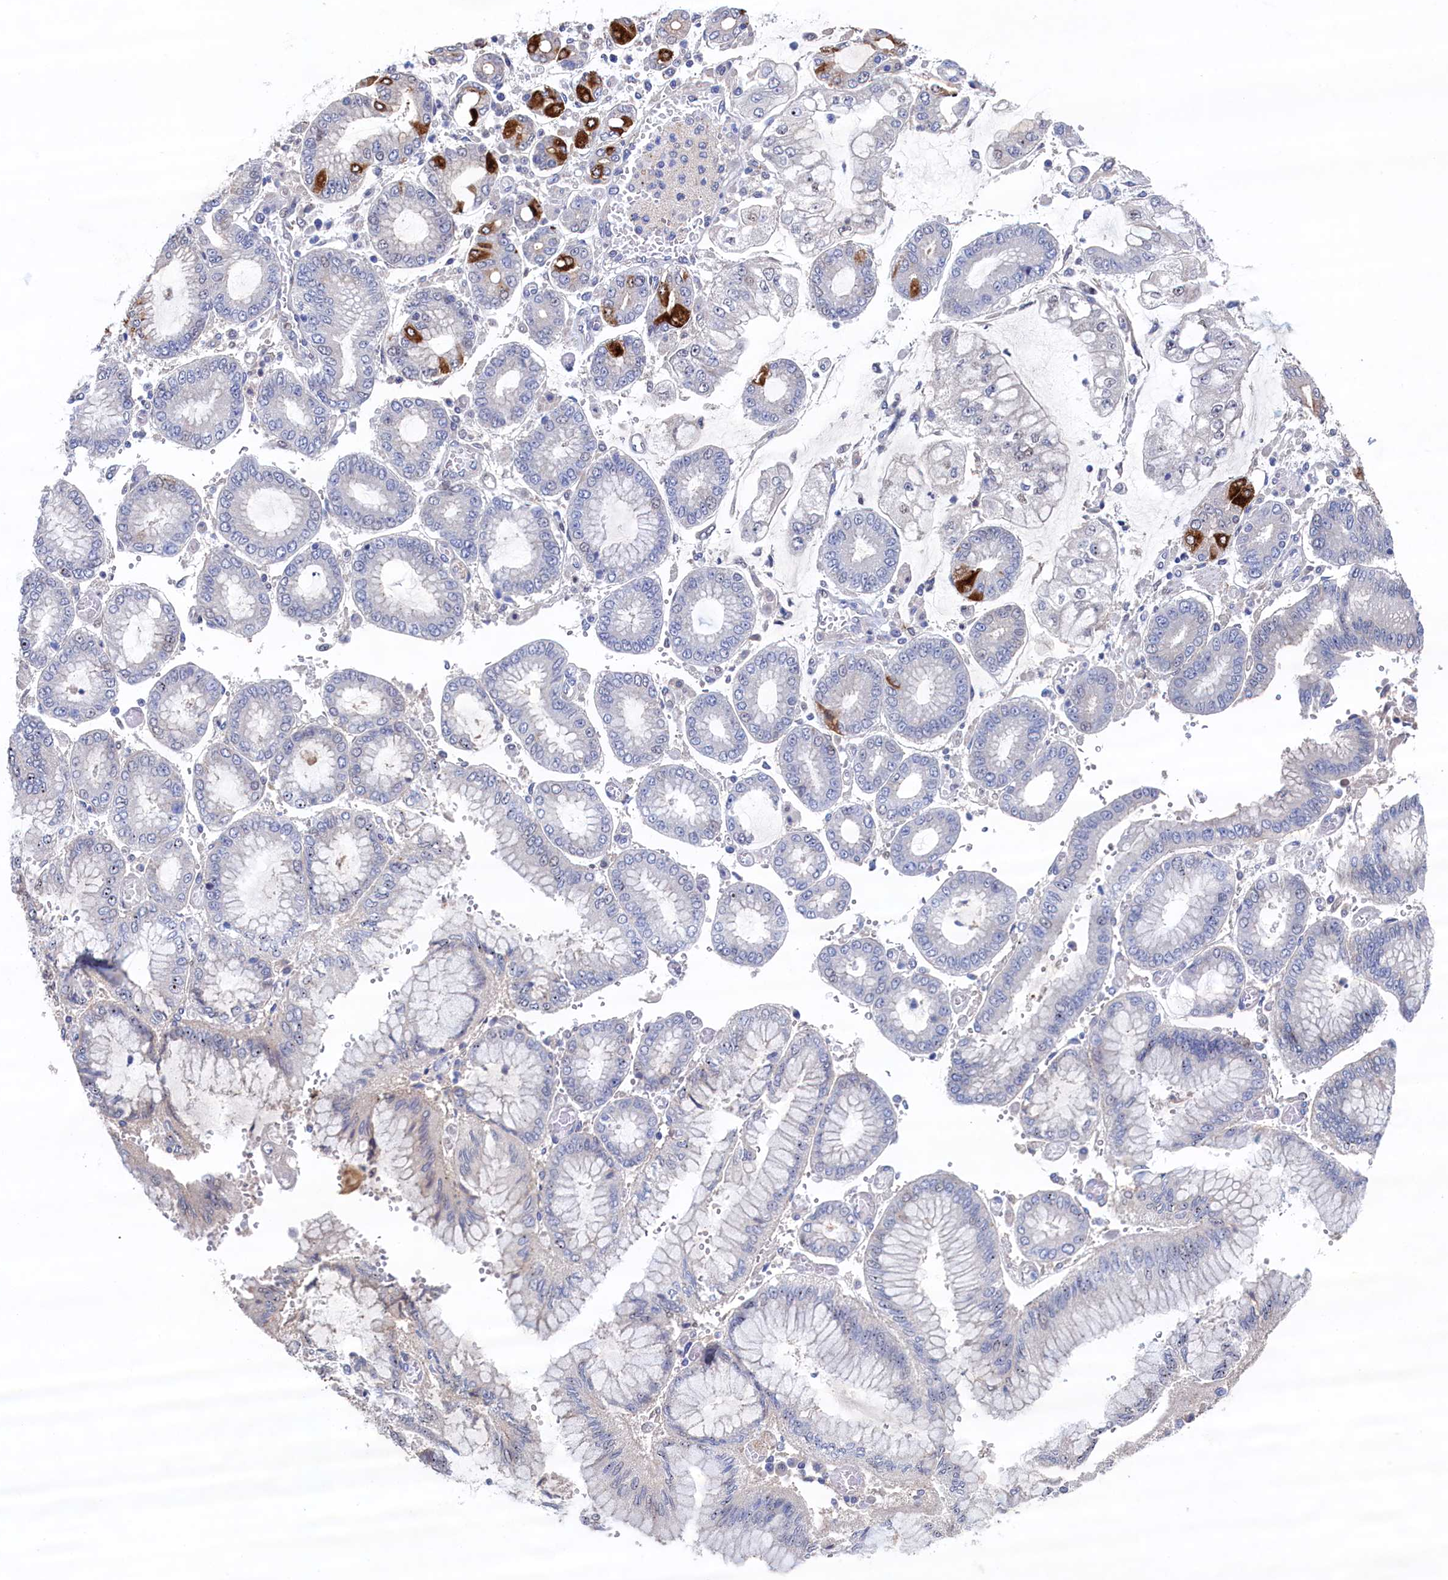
{"staining": {"intensity": "negative", "quantity": "none", "location": "none"}, "tissue": "stomach cancer", "cell_type": "Tumor cells", "image_type": "cancer", "snomed": [{"axis": "morphology", "description": "Adenocarcinoma, NOS"}, {"axis": "topography", "description": "Stomach"}], "caption": "A histopathology image of human stomach cancer is negative for staining in tumor cells.", "gene": "CBLIF", "patient": {"sex": "male", "age": 76}}